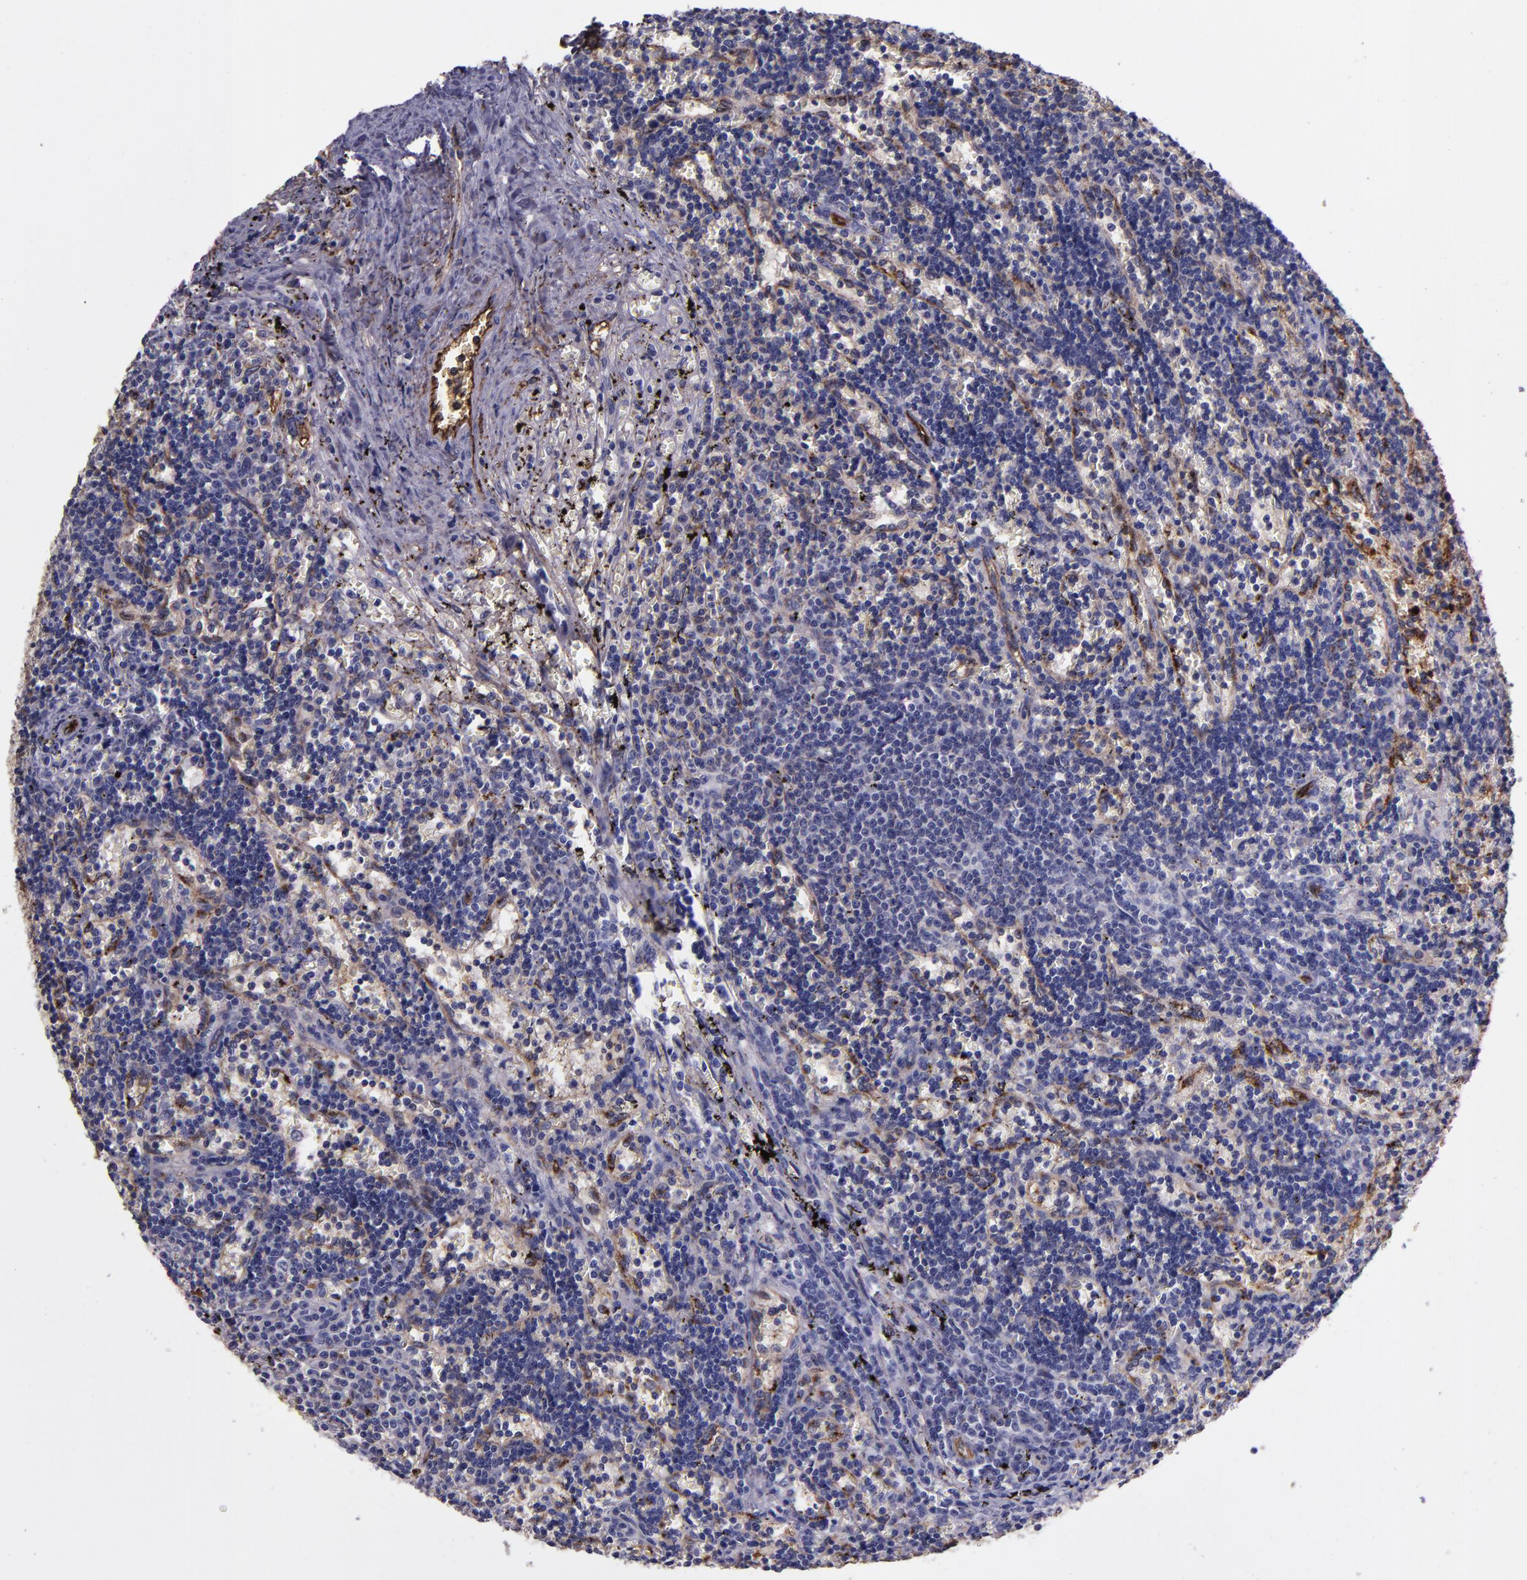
{"staining": {"intensity": "negative", "quantity": "none", "location": "none"}, "tissue": "lymphoma", "cell_type": "Tumor cells", "image_type": "cancer", "snomed": [{"axis": "morphology", "description": "Malignant lymphoma, non-Hodgkin's type, Low grade"}, {"axis": "topography", "description": "Spleen"}], "caption": "The immunohistochemistry (IHC) image has no significant positivity in tumor cells of lymphoma tissue.", "gene": "A2M", "patient": {"sex": "male", "age": 60}}